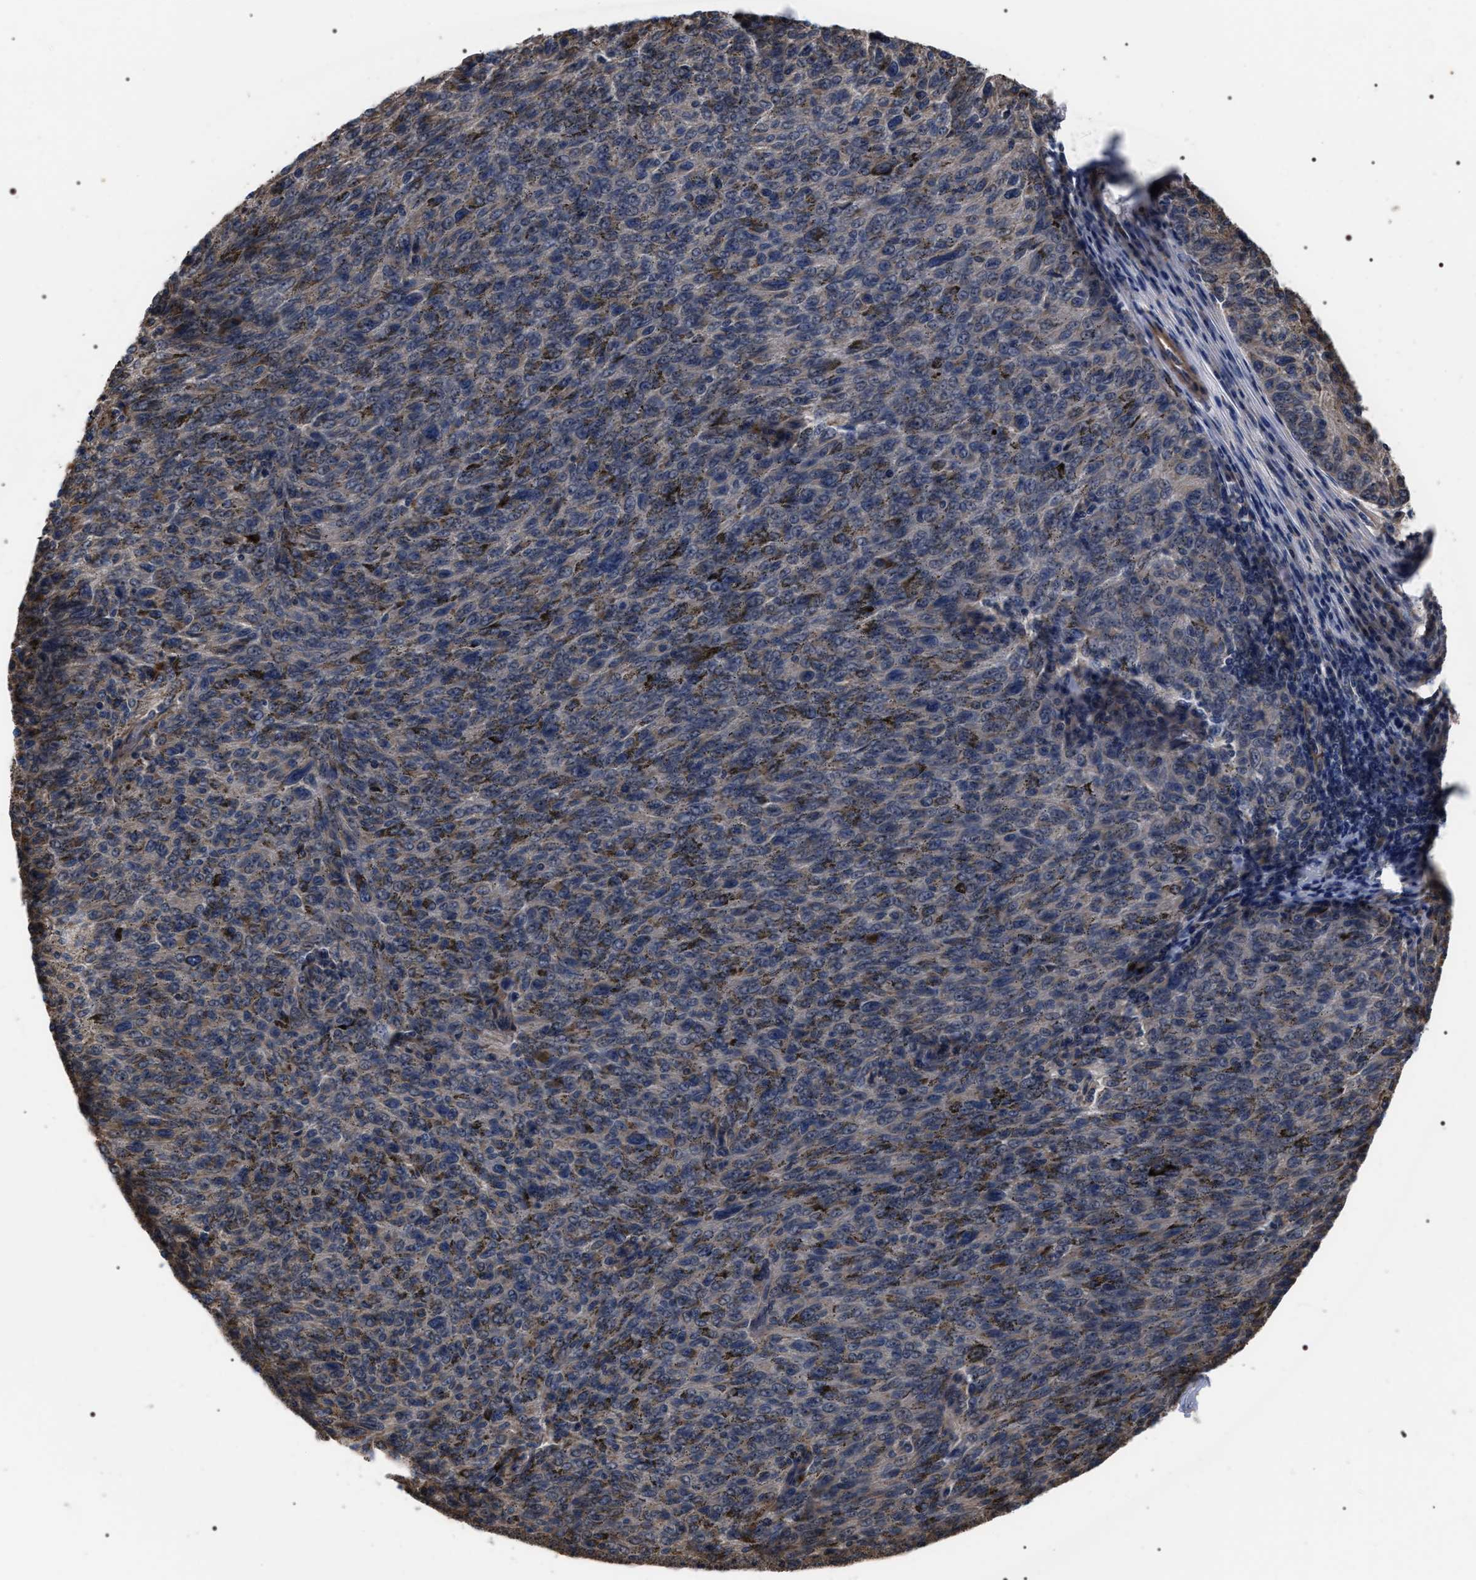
{"staining": {"intensity": "negative", "quantity": "none", "location": "none"}, "tissue": "melanoma", "cell_type": "Tumor cells", "image_type": "cancer", "snomed": [{"axis": "morphology", "description": "Malignant melanoma, NOS"}, {"axis": "topography", "description": "Skin"}], "caption": "High magnification brightfield microscopy of malignant melanoma stained with DAB (3,3'-diaminobenzidine) (brown) and counterstained with hematoxylin (blue): tumor cells show no significant positivity. (DAB (3,3'-diaminobenzidine) IHC with hematoxylin counter stain).", "gene": "TSPAN33", "patient": {"sex": "female", "age": 72}}